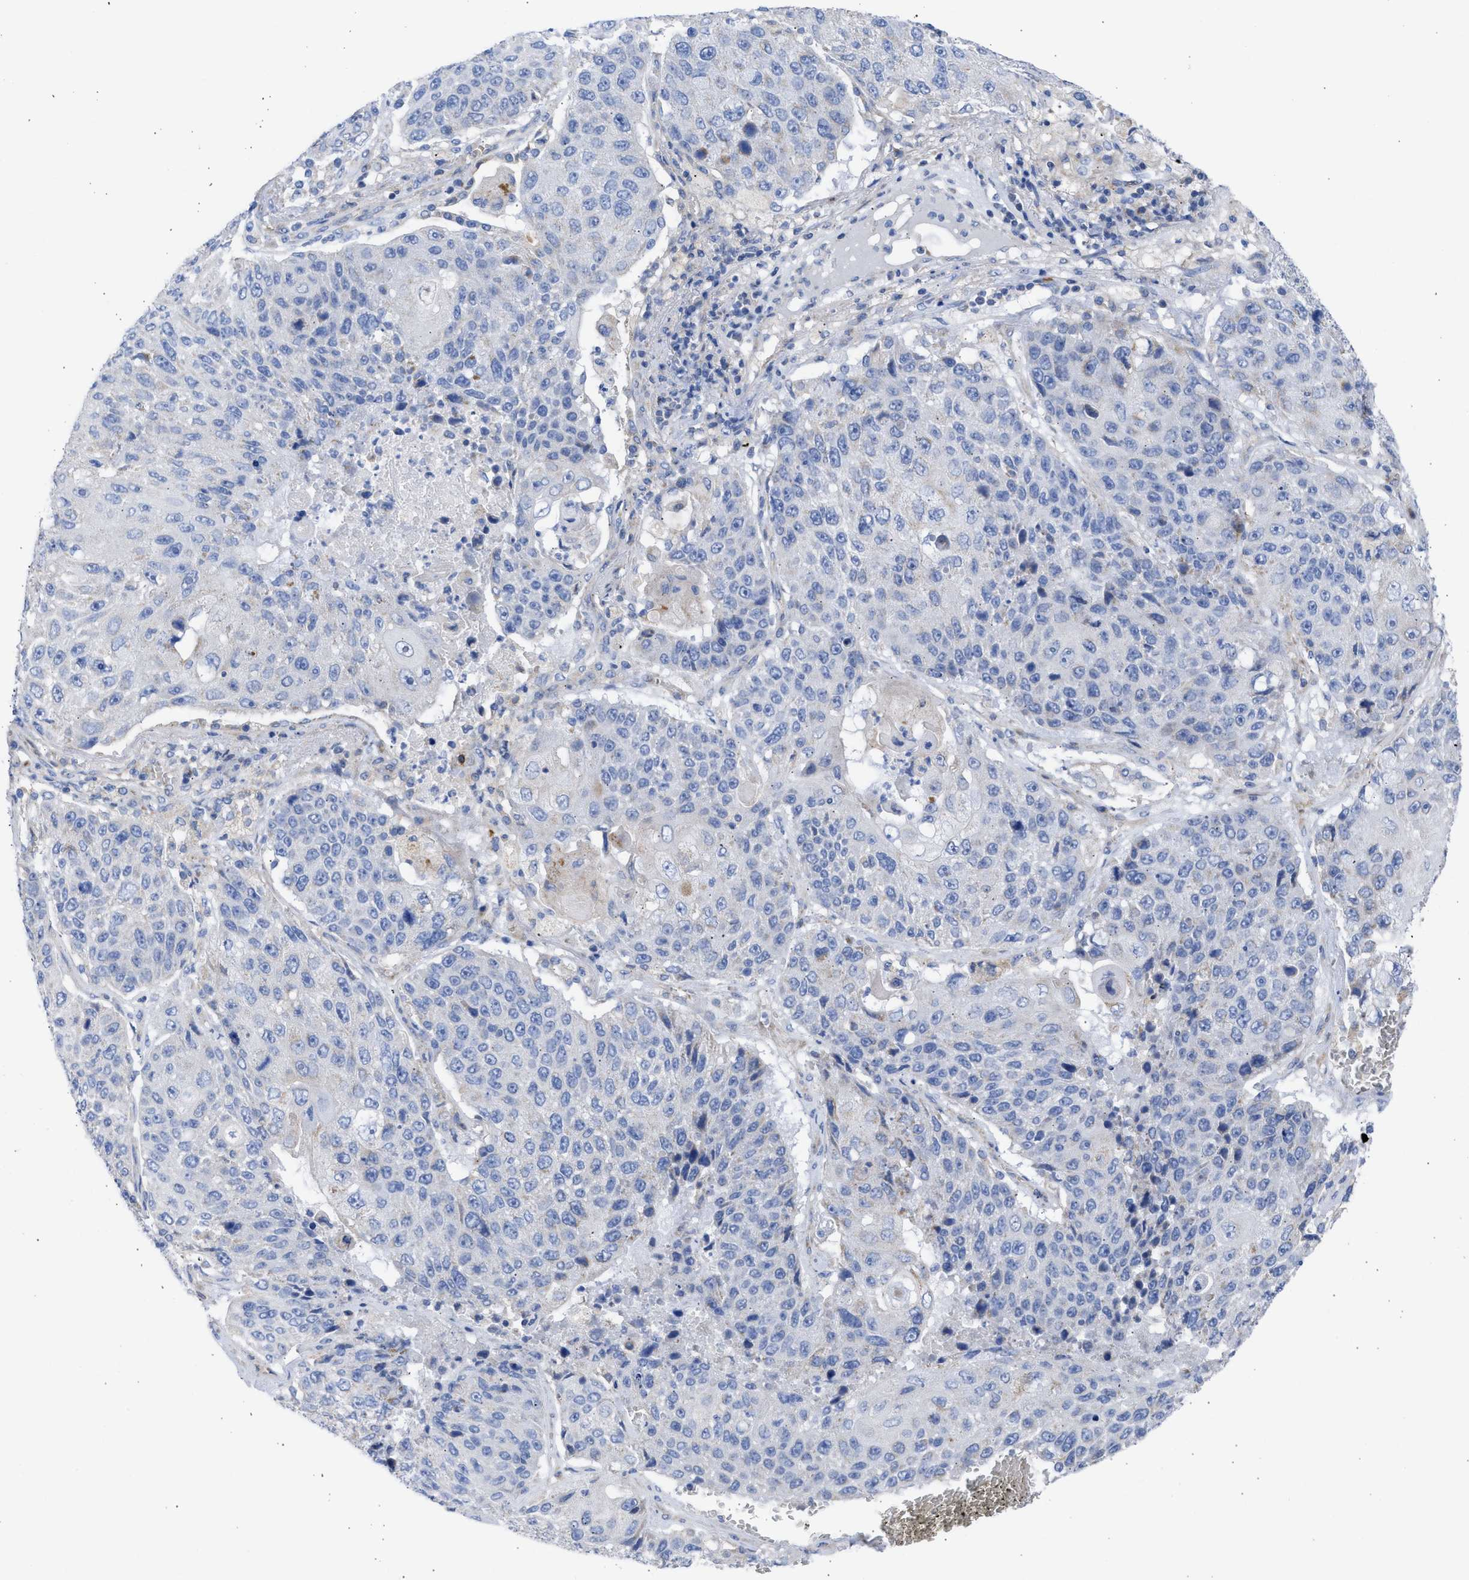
{"staining": {"intensity": "negative", "quantity": "none", "location": "none"}, "tissue": "lung cancer", "cell_type": "Tumor cells", "image_type": "cancer", "snomed": [{"axis": "morphology", "description": "Squamous cell carcinoma, NOS"}, {"axis": "topography", "description": "Lung"}], "caption": "High magnification brightfield microscopy of lung squamous cell carcinoma stained with DAB (brown) and counterstained with hematoxylin (blue): tumor cells show no significant staining.", "gene": "BTG3", "patient": {"sex": "male", "age": 61}}